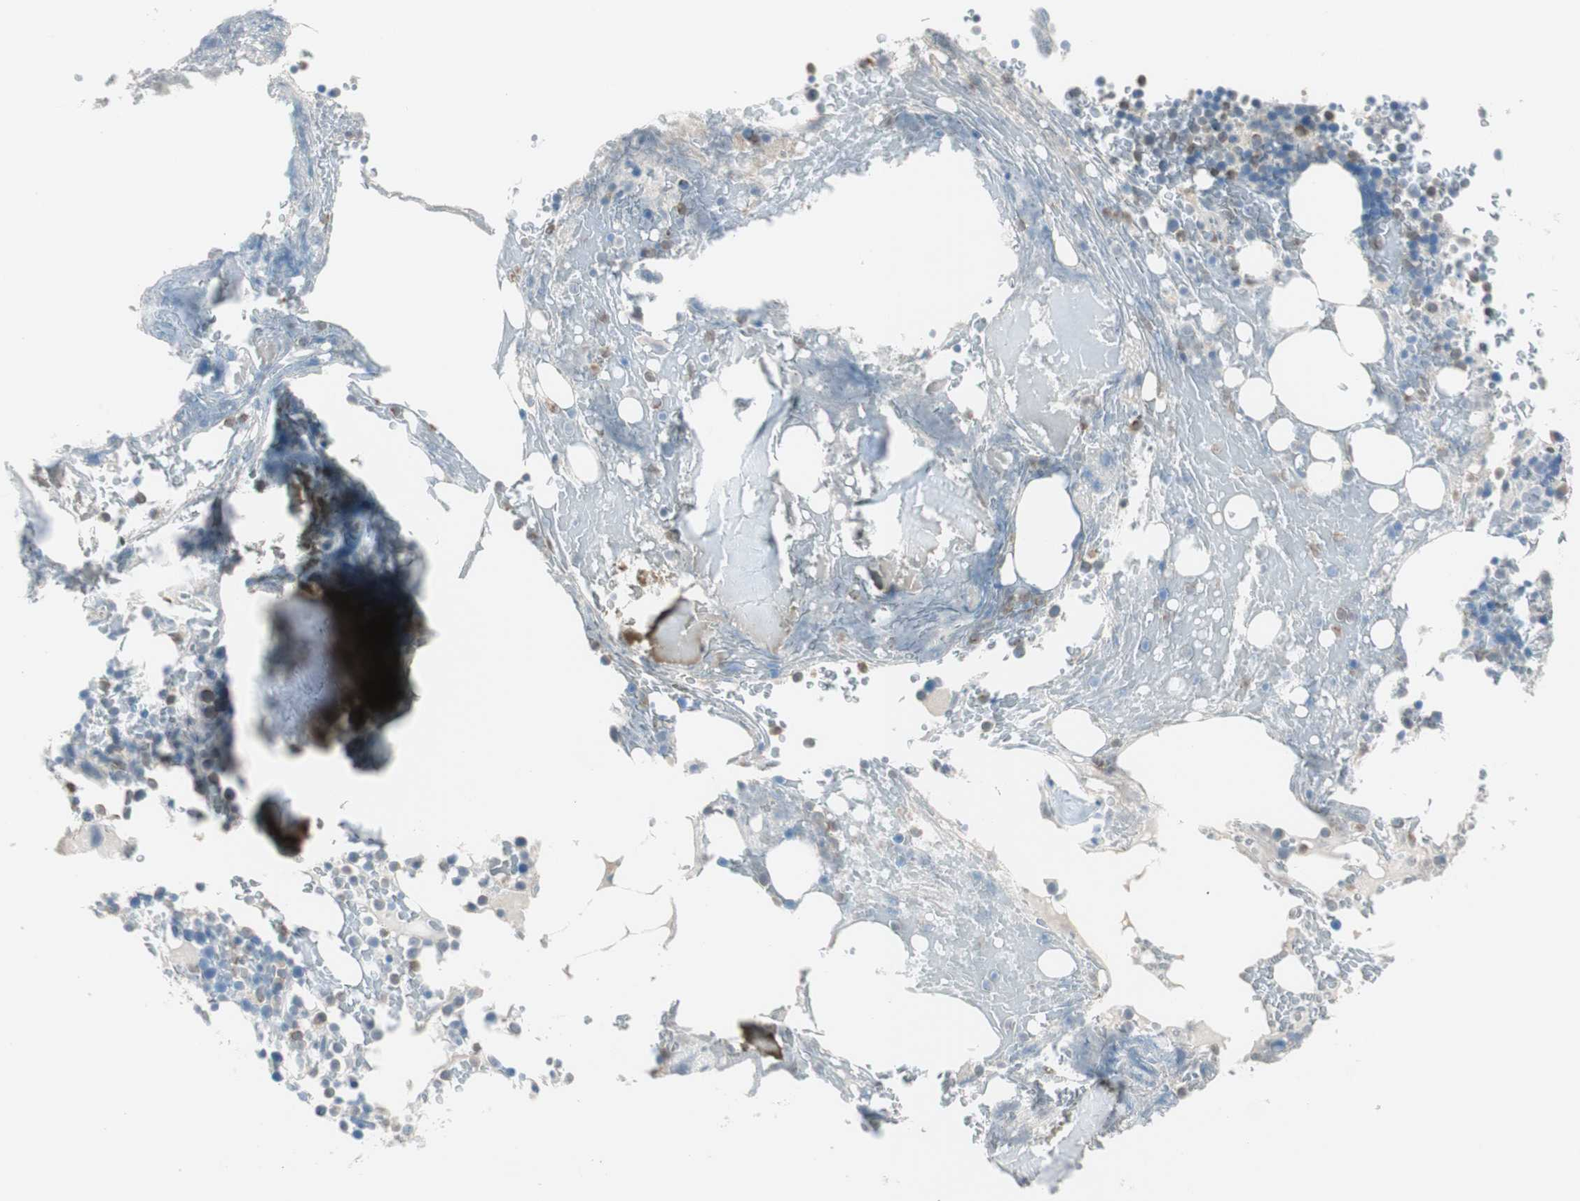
{"staining": {"intensity": "moderate", "quantity": "<25%", "location": "cytoplasmic/membranous"}, "tissue": "bone marrow", "cell_type": "Hematopoietic cells", "image_type": "normal", "snomed": [{"axis": "morphology", "description": "Normal tissue, NOS"}, {"axis": "topography", "description": "Bone marrow"}], "caption": "DAB immunohistochemical staining of unremarkable bone marrow shows moderate cytoplasmic/membranous protein positivity in approximately <25% of hematopoietic cells. (DAB (3,3'-diaminobenzidine) = brown stain, brightfield microscopy at high magnification).", "gene": "ITLN2", "patient": {"sex": "female", "age": 66}}